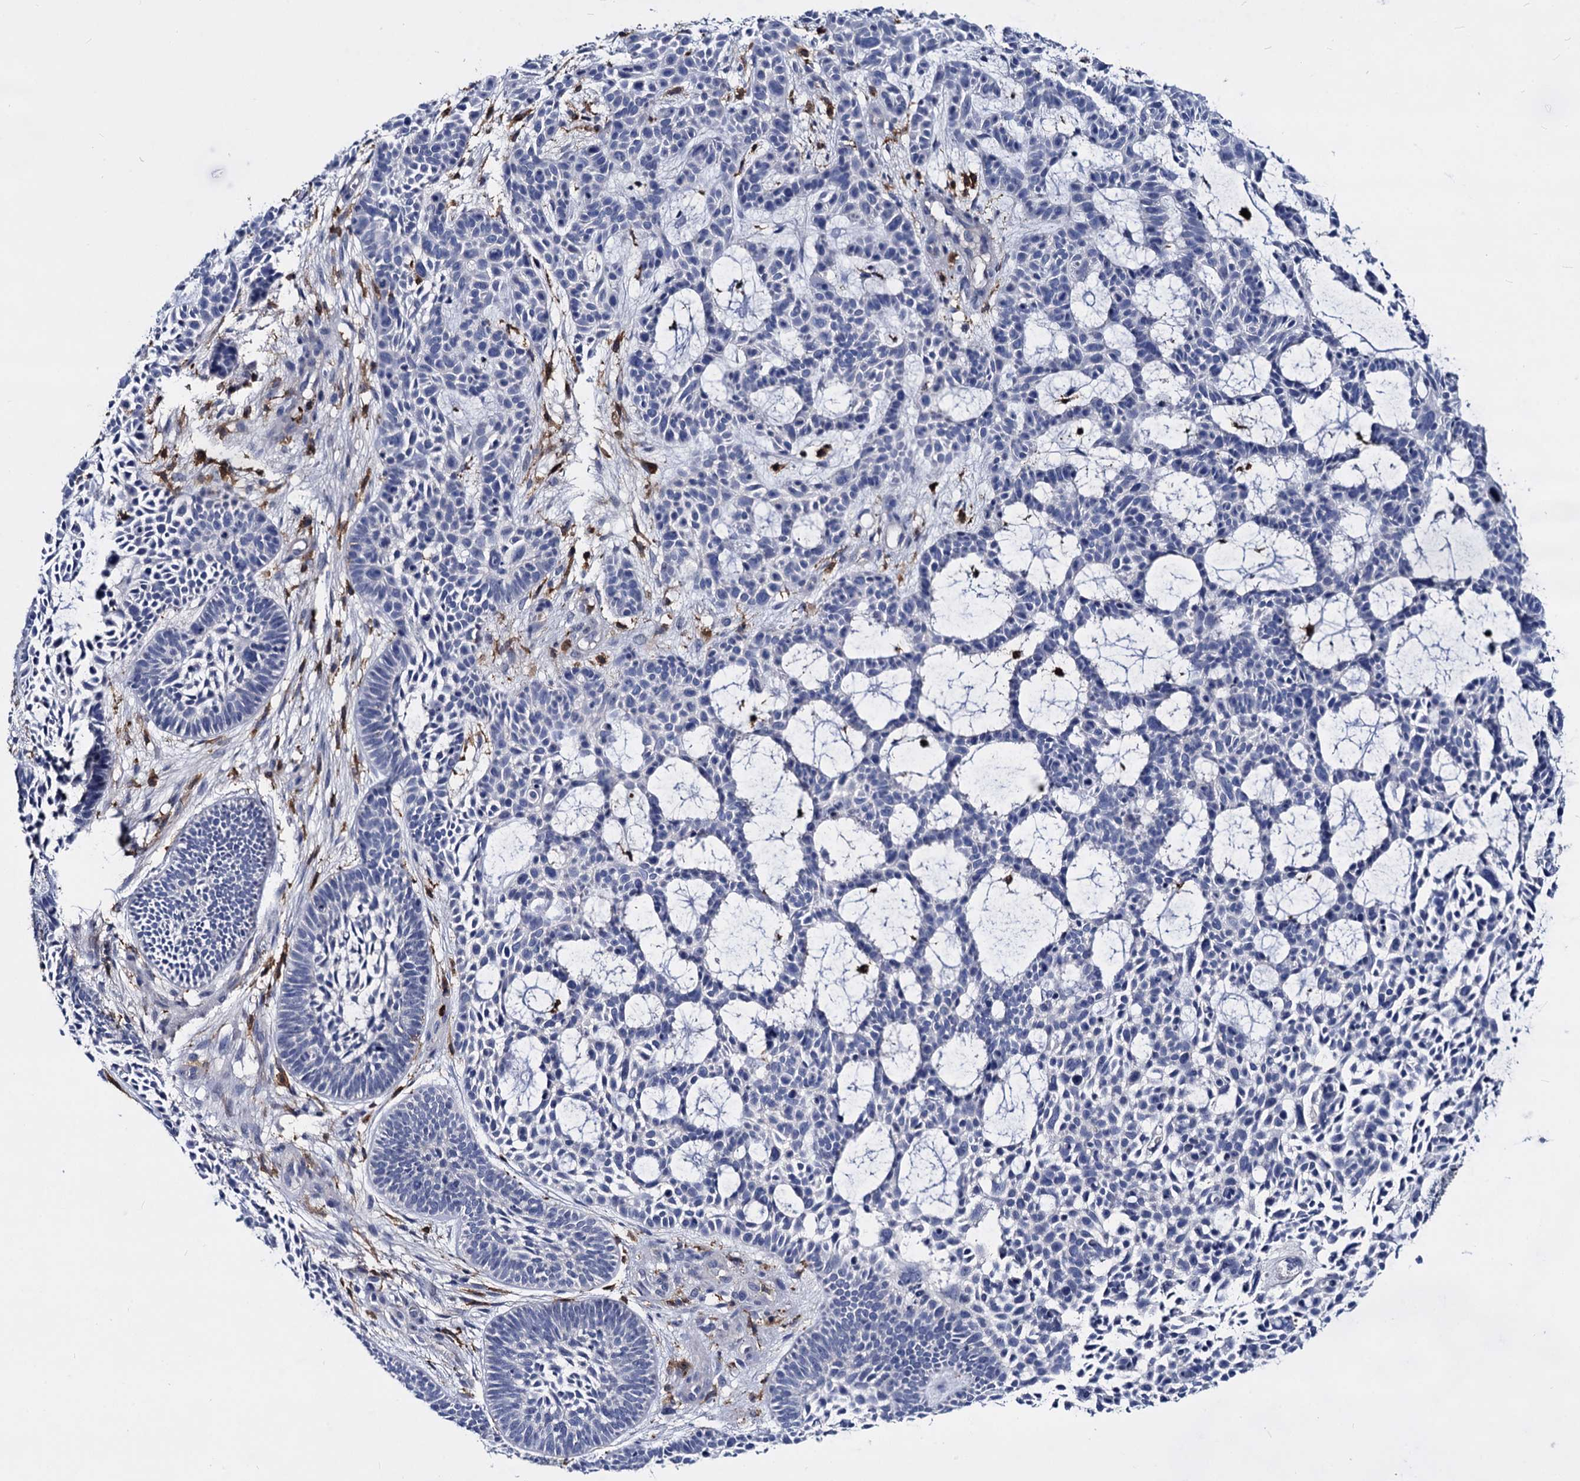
{"staining": {"intensity": "negative", "quantity": "none", "location": "none"}, "tissue": "skin cancer", "cell_type": "Tumor cells", "image_type": "cancer", "snomed": [{"axis": "morphology", "description": "Basal cell carcinoma"}, {"axis": "topography", "description": "Skin"}], "caption": "Tumor cells are negative for protein expression in human skin basal cell carcinoma.", "gene": "RHOG", "patient": {"sex": "male", "age": 89}}